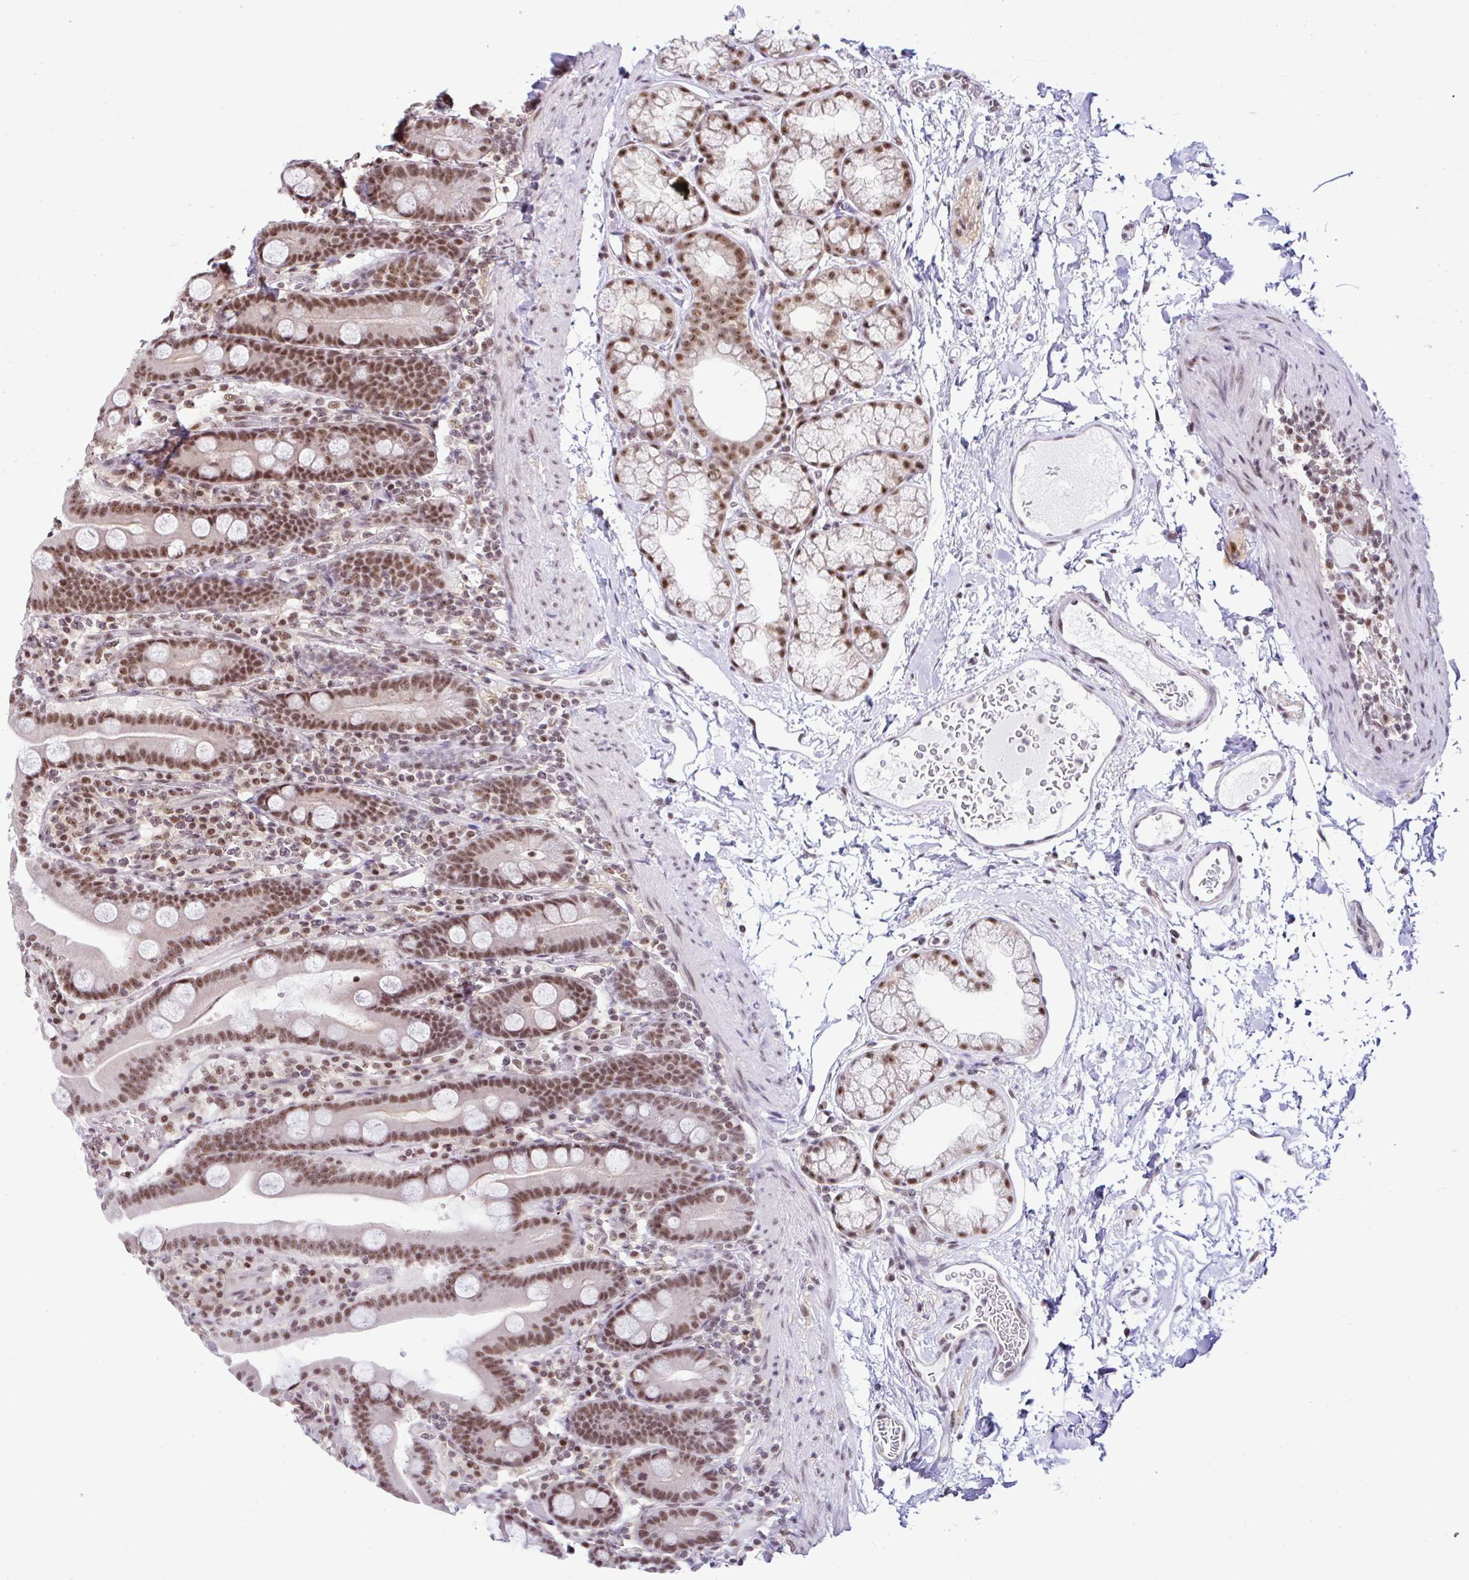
{"staining": {"intensity": "moderate", "quantity": ">75%", "location": "nuclear"}, "tissue": "duodenum", "cell_type": "Glandular cells", "image_type": "normal", "snomed": [{"axis": "morphology", "description": "Normal tissue, NOS"}, {"axis": "topography", "description": "Duodenum"}], "caption": "About >75% of glandular cells in benign human duodenum demonstrate moderate nuclear protein positivity as visualized by brown immunohistochemical staining.", "gene": "PTPN2", "patient": {"sex": "male", "age": 55}}